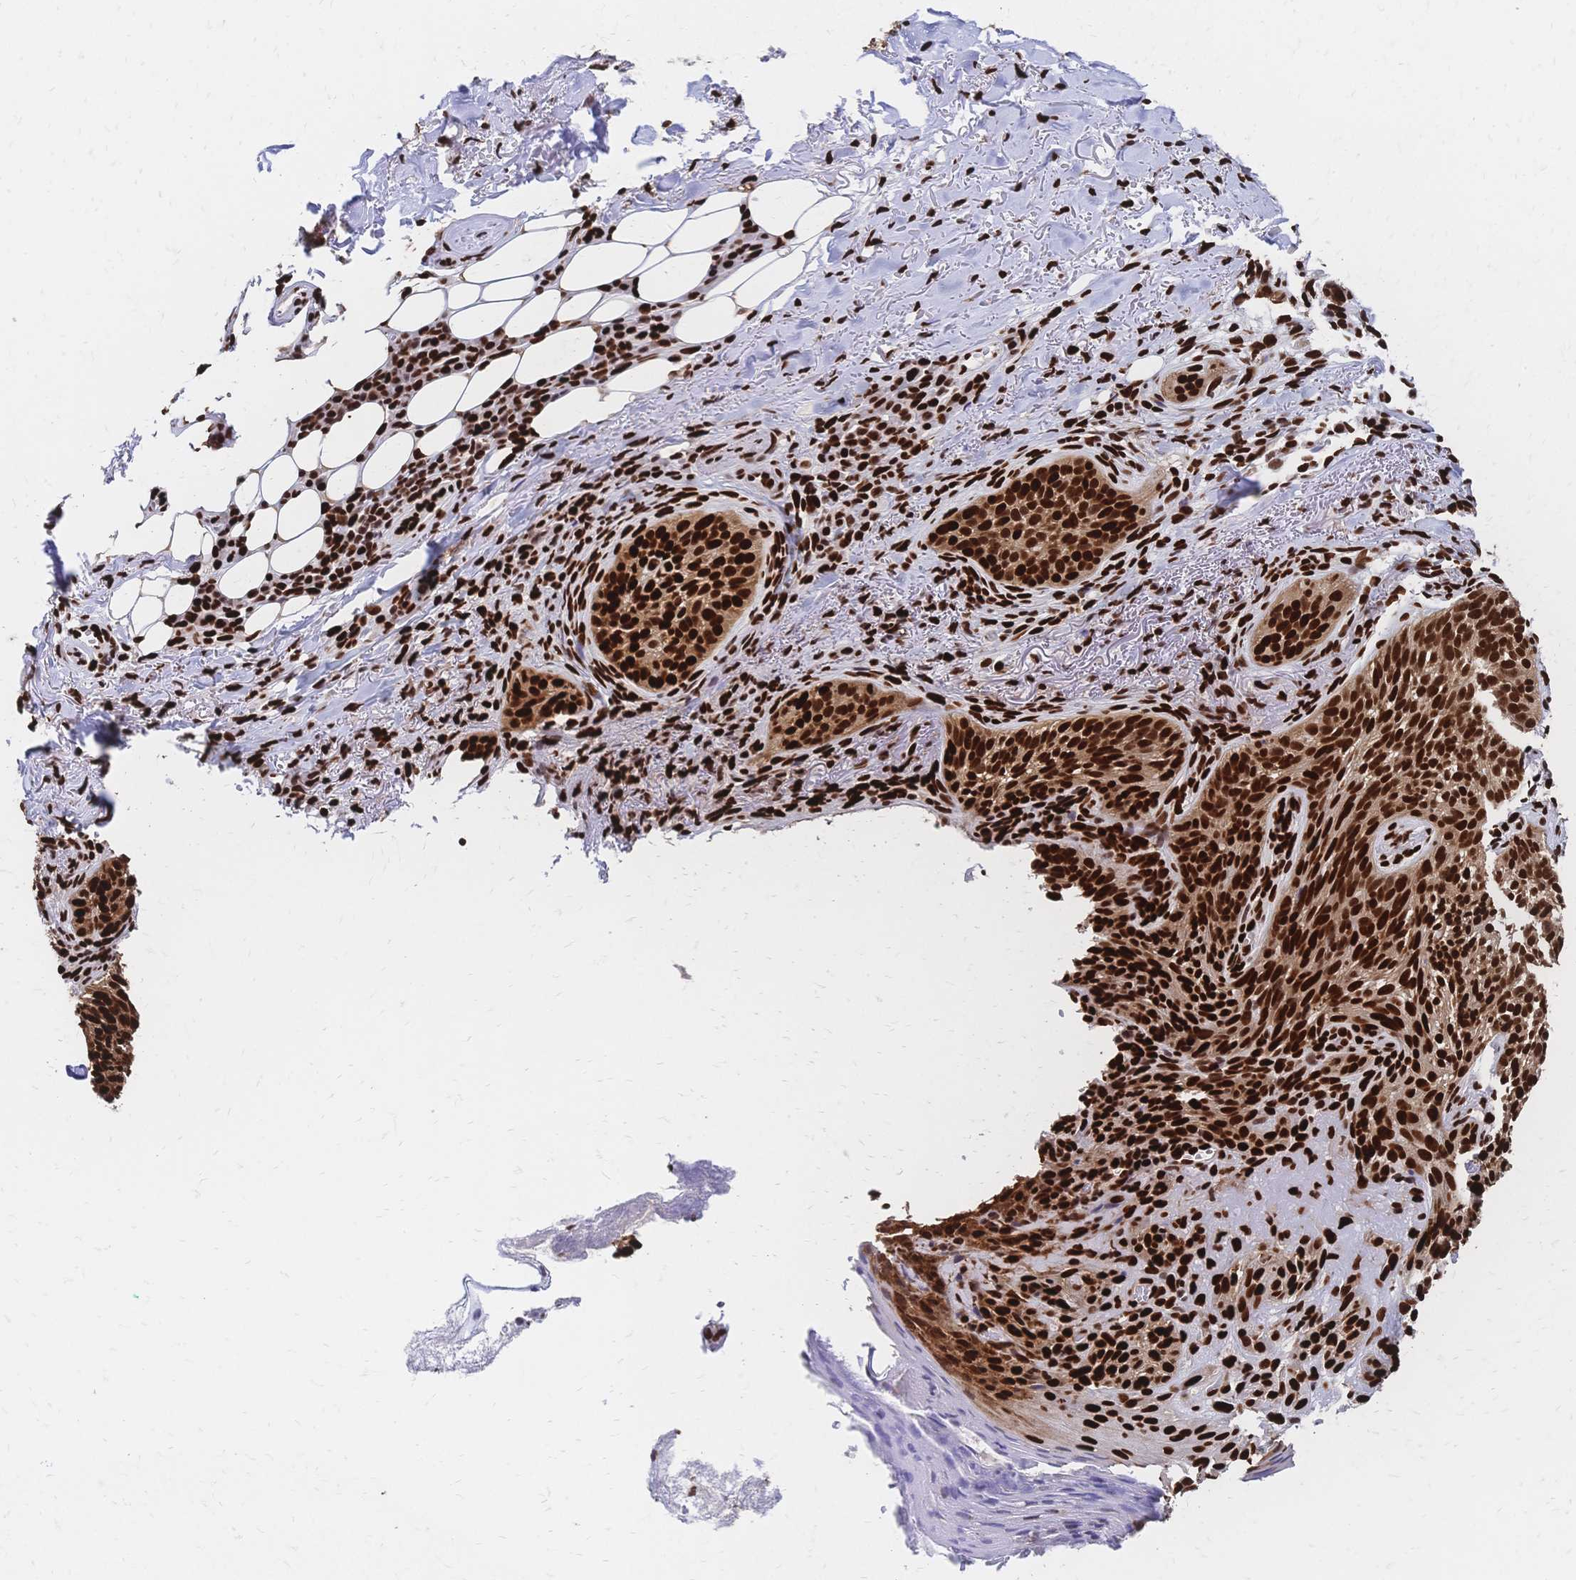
{"staining": {"intensity": "strong", "quantity": ">75%", "location": "nuclear"}, "tissue": "skin cancer", "cell_type": "Tumor cells", "image_type": "cancer", "snomed": [{"axis": "morphology", "description": "Basal cell carcinoma"}, {"axis": "topography", "description": "Skin"}, {"axis": "topography", "description": "Skin of head"}], "caption": "IHC of human skin cancer (basal cell carcinoma) displays high levels of strong nuclear expression in approximately >75% of tumor cells.", "gene": "HDGF", "patient": {"sex": "male", "age": 62}}